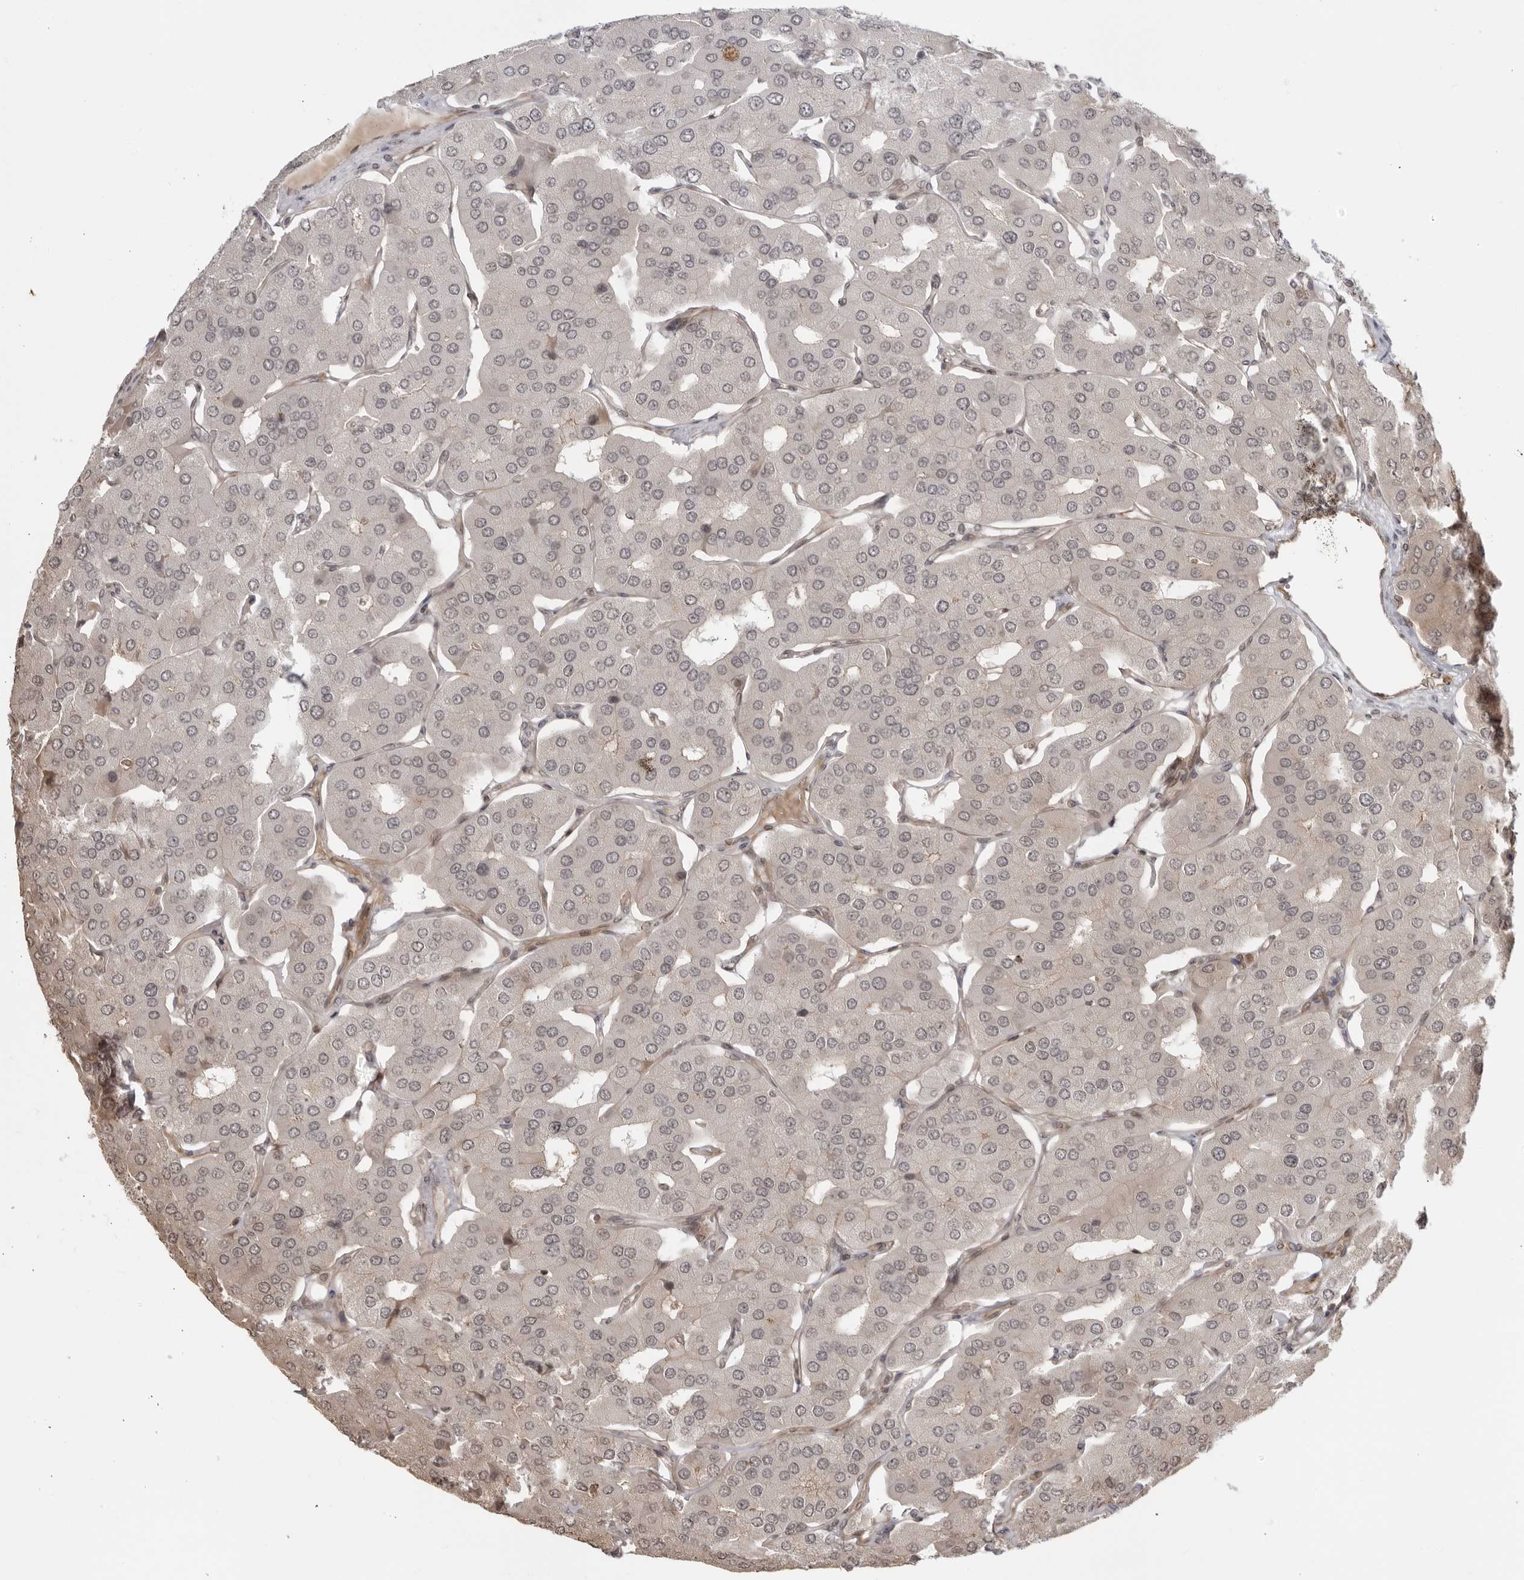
{"staining": {"intensity": "weak", "quantity": "25%-75%", "location": "nuclear"}, "tissue": "parathyroid gland", "cell_type": "Glandular cells", "image_type": "normal", "snomed": [{"axis": "morphology", "description": "Normal tissue, NOS"}, {"axis": "morphology", "description": "Adenoma, NOS"}, {"axis": "topography", "description": "Parathyroid gland"}], "caption": "DAB immunohistochemical staining of benign parathyroid gland reveals weak nuclear protein positivity in approximately 25%-75% of glandular cells. (brown staining indicates protein expression, while blue staining denotes nuclei).", "gene": "TCF21", "patient": {"sex": "female", "age": 86}}